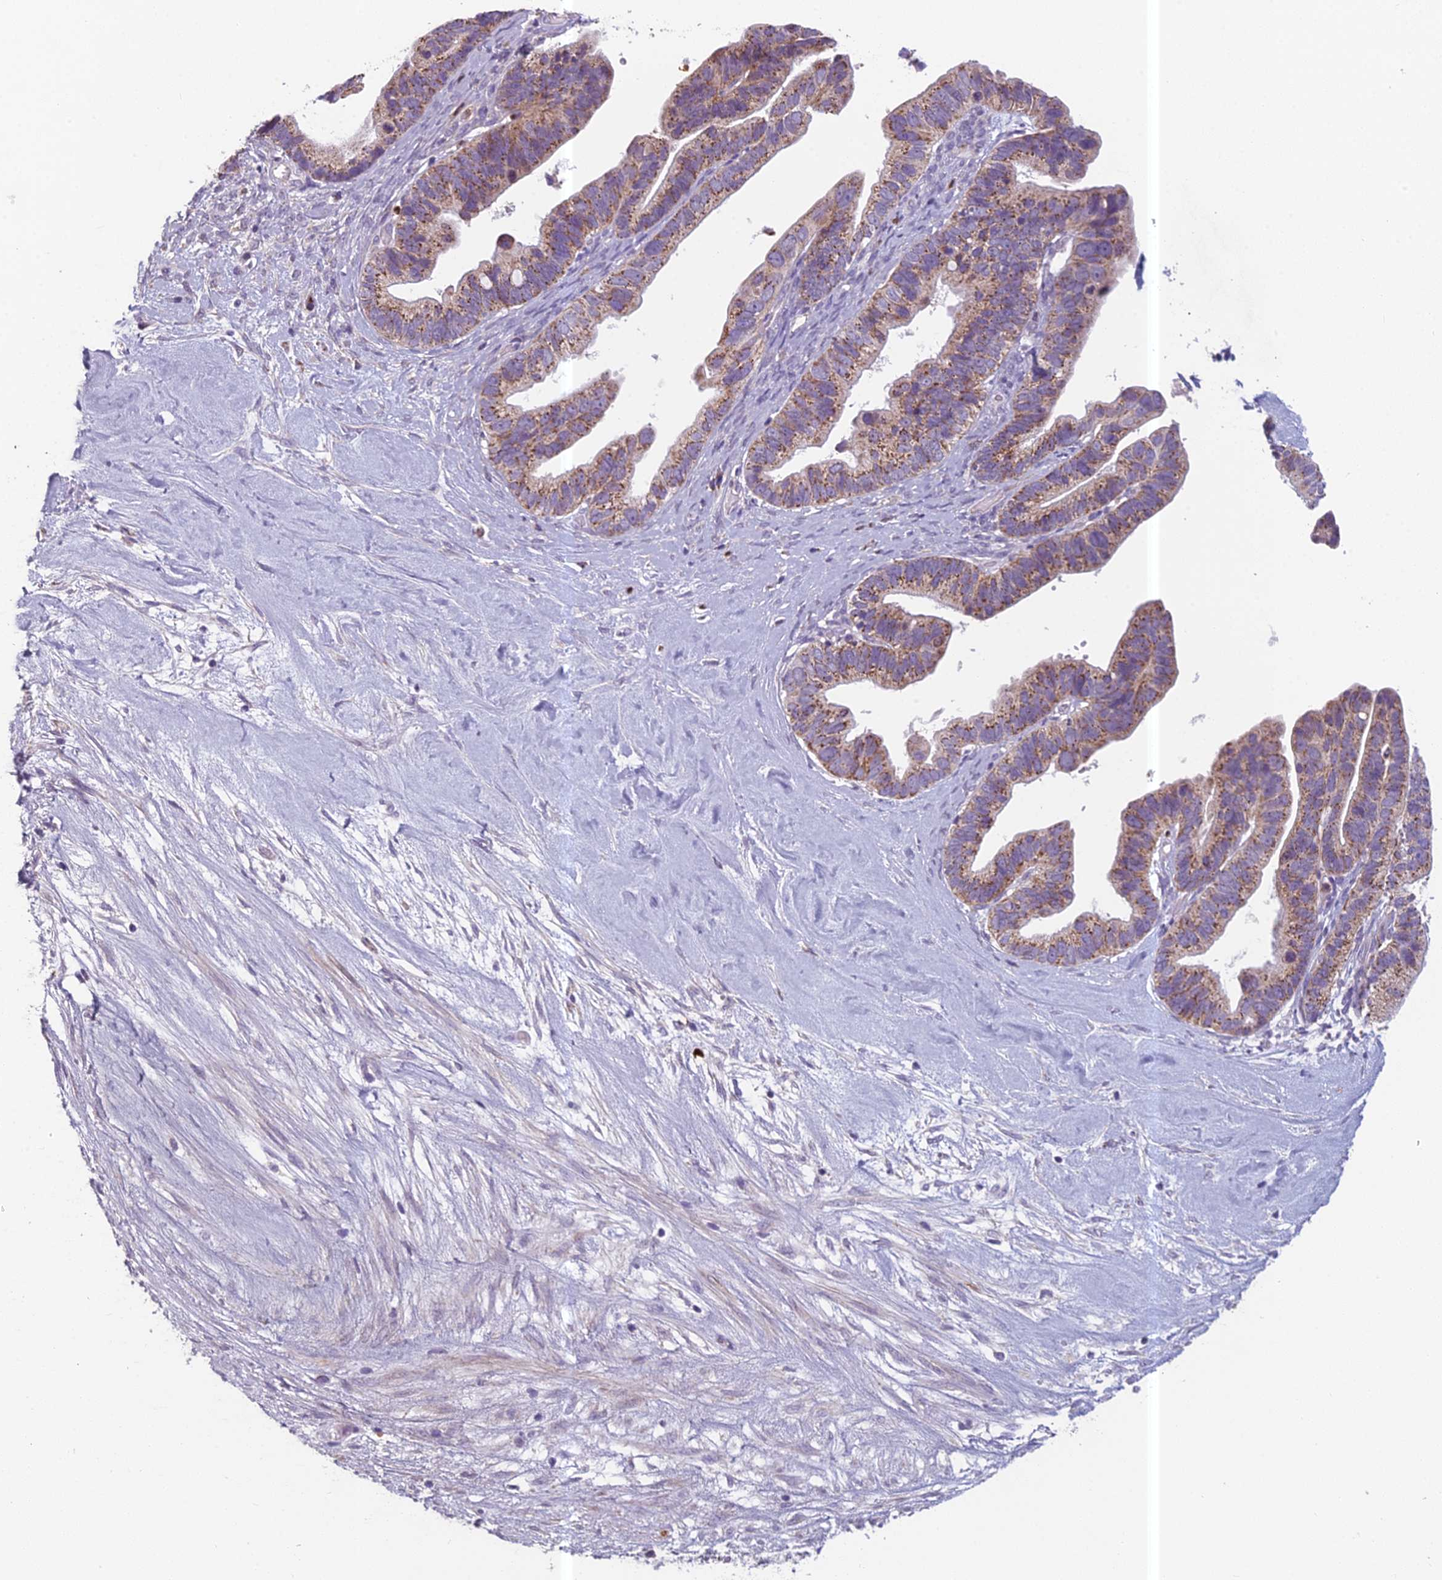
{"staining": {"intensity": "moderate", "quantity": ">75%", "location": "cytoplasmic/membranous"}, "tissue": "ovarian cancer", "cell_type": "Tumor cells", "image_type": "cancer", "snomed": [{"axis": "morphology", "description": "Cystadenocarcinoma, serous, NOS"}, {"axis": "topography", "description": "Ovary"}], "caption": "Immunohistochemistry histopathology image of neoplastic tissue: human serous cystadenocarcinoma (ovarian) stained using immunohistochemistry (IHC) reveals medium levels of moderate protein expression localized specifically in the cytoplasmic/membranous of tumor cells, appearing as a cytoplasmic/membranous brown color.", "gene": "ENSG00000188897", "patient": {"sex": "female", "age": 56}}